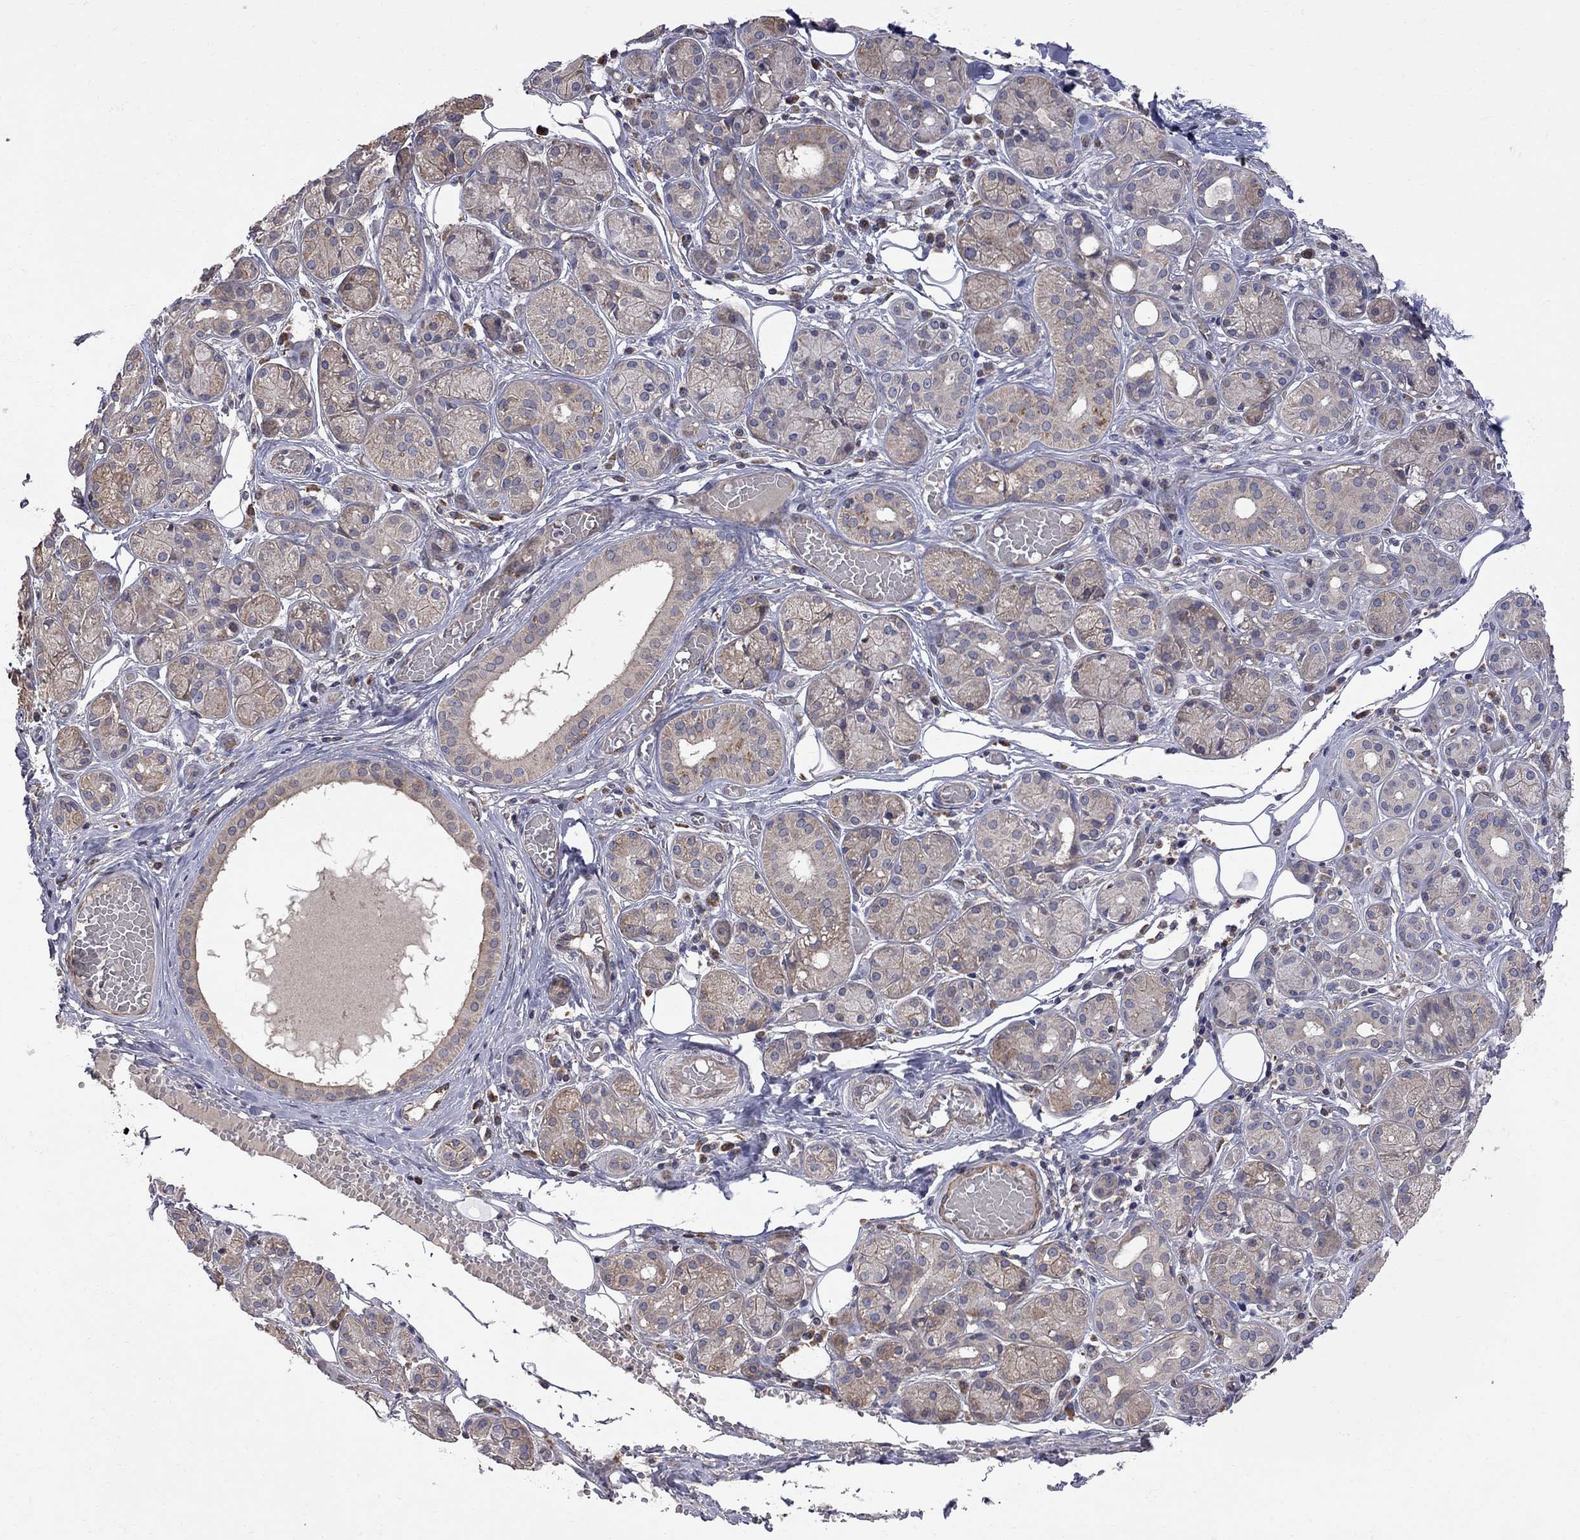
{"staining": {"intensity": "moderate", "quantity": "<25%", "location": "cytoplasmic/membranous"}, "tissue": "salivary gland", "cell_type": "Glandular cells", "image_type": "normal", "snomed": [{"axis": "morphology", "description": "Normal tissue, NOS"}, {"axis": "topography", "description": "Salivary gland"}, {"axis": "topography", "description": "Peripheral nerve tissue"}], "caption": "Salivary gland stained with immunohistochemistry (IHC) displays moderate cytoplasmic/membranous staining in about <25% of glandular cells.", "gene": "ABI3", "patient": {"sex": "male", "age": 71}}